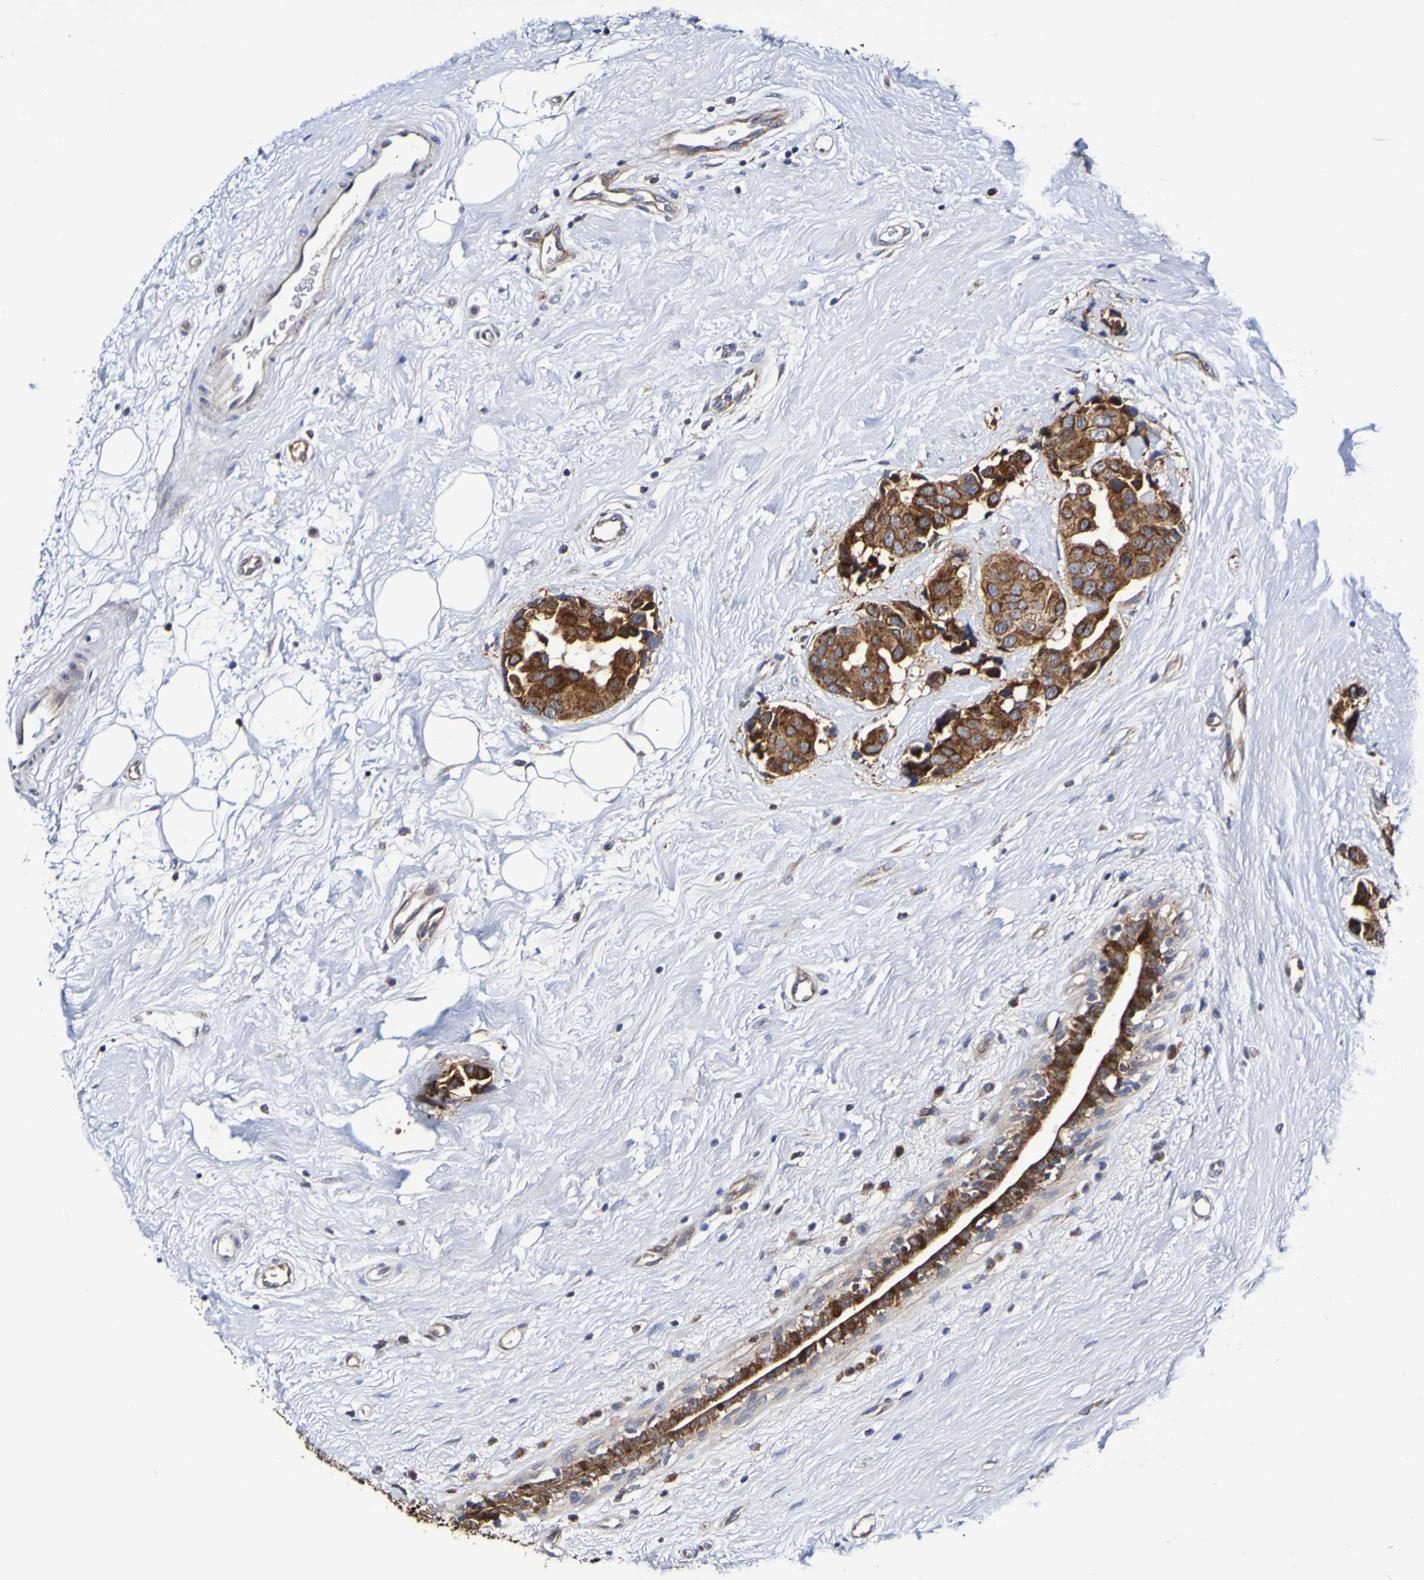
{"staining": {"intensity": "strong", "quantity": ">75%", "location": "cytoplasmic/membranous"}, "tissue": "breast cancer", "cell_type": "Tumor cells", "image_type": "cancer", "snomed": [{"axis": "morphology", "description": "Normal tissue, NOS"}, {"axis": "morphology", "description": "Duct carcinoma"}, {"axis": "topography", "description": "Breast"}], "caption": "Strong cytoplasmic/membranous staining is seen in approximately >75% of tumor cells in intraductal carcinoma (breast). (DAB (3,3'-diaminobenzidine) IHC with brightfield microscopy, high magnification).", "gene": "GJB1", "patient": {"sex": "female", "age": 39}}